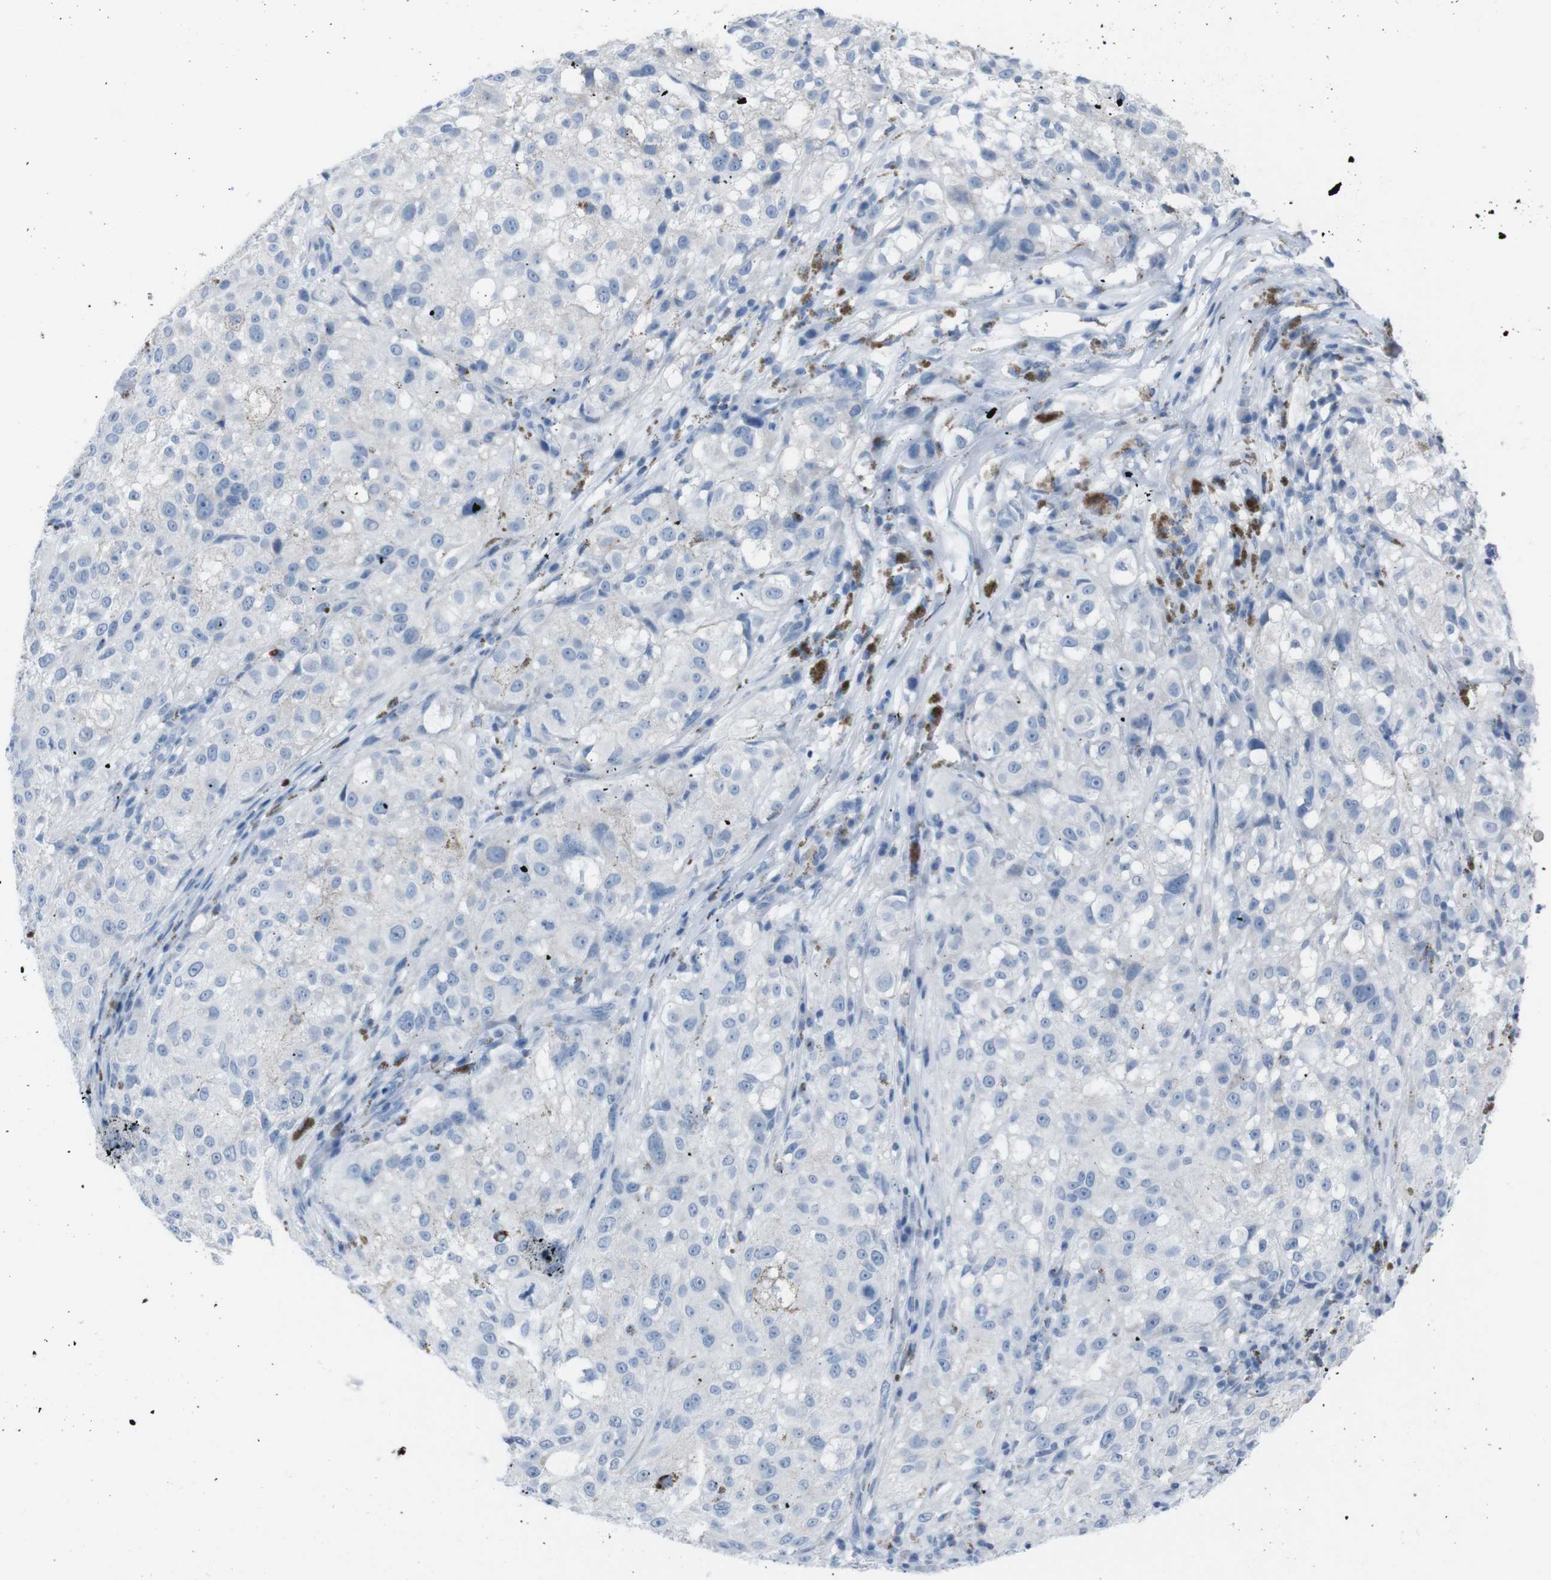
{"staining": {"intensity": "negative", "quantity": "none", "location": "none"}, "tissue": "melanoma", "cell_type": "Tumor cells", "image_type": "cancer", "snomed": [{"axis": "morphology", "description": "Necrosis, NOS"}, {"axis": "morphology", "description": "Malignant melanoma, NOS"}, {"axis": "topography", "description": "Skin"}], "caption": "An IHC histopathology image of malignant melanoma is shown. There is no staining in tumor cells of malignant melanoma.", "gene": "ST6GAL1", "patient": {"sex": "female", "age": 87}}